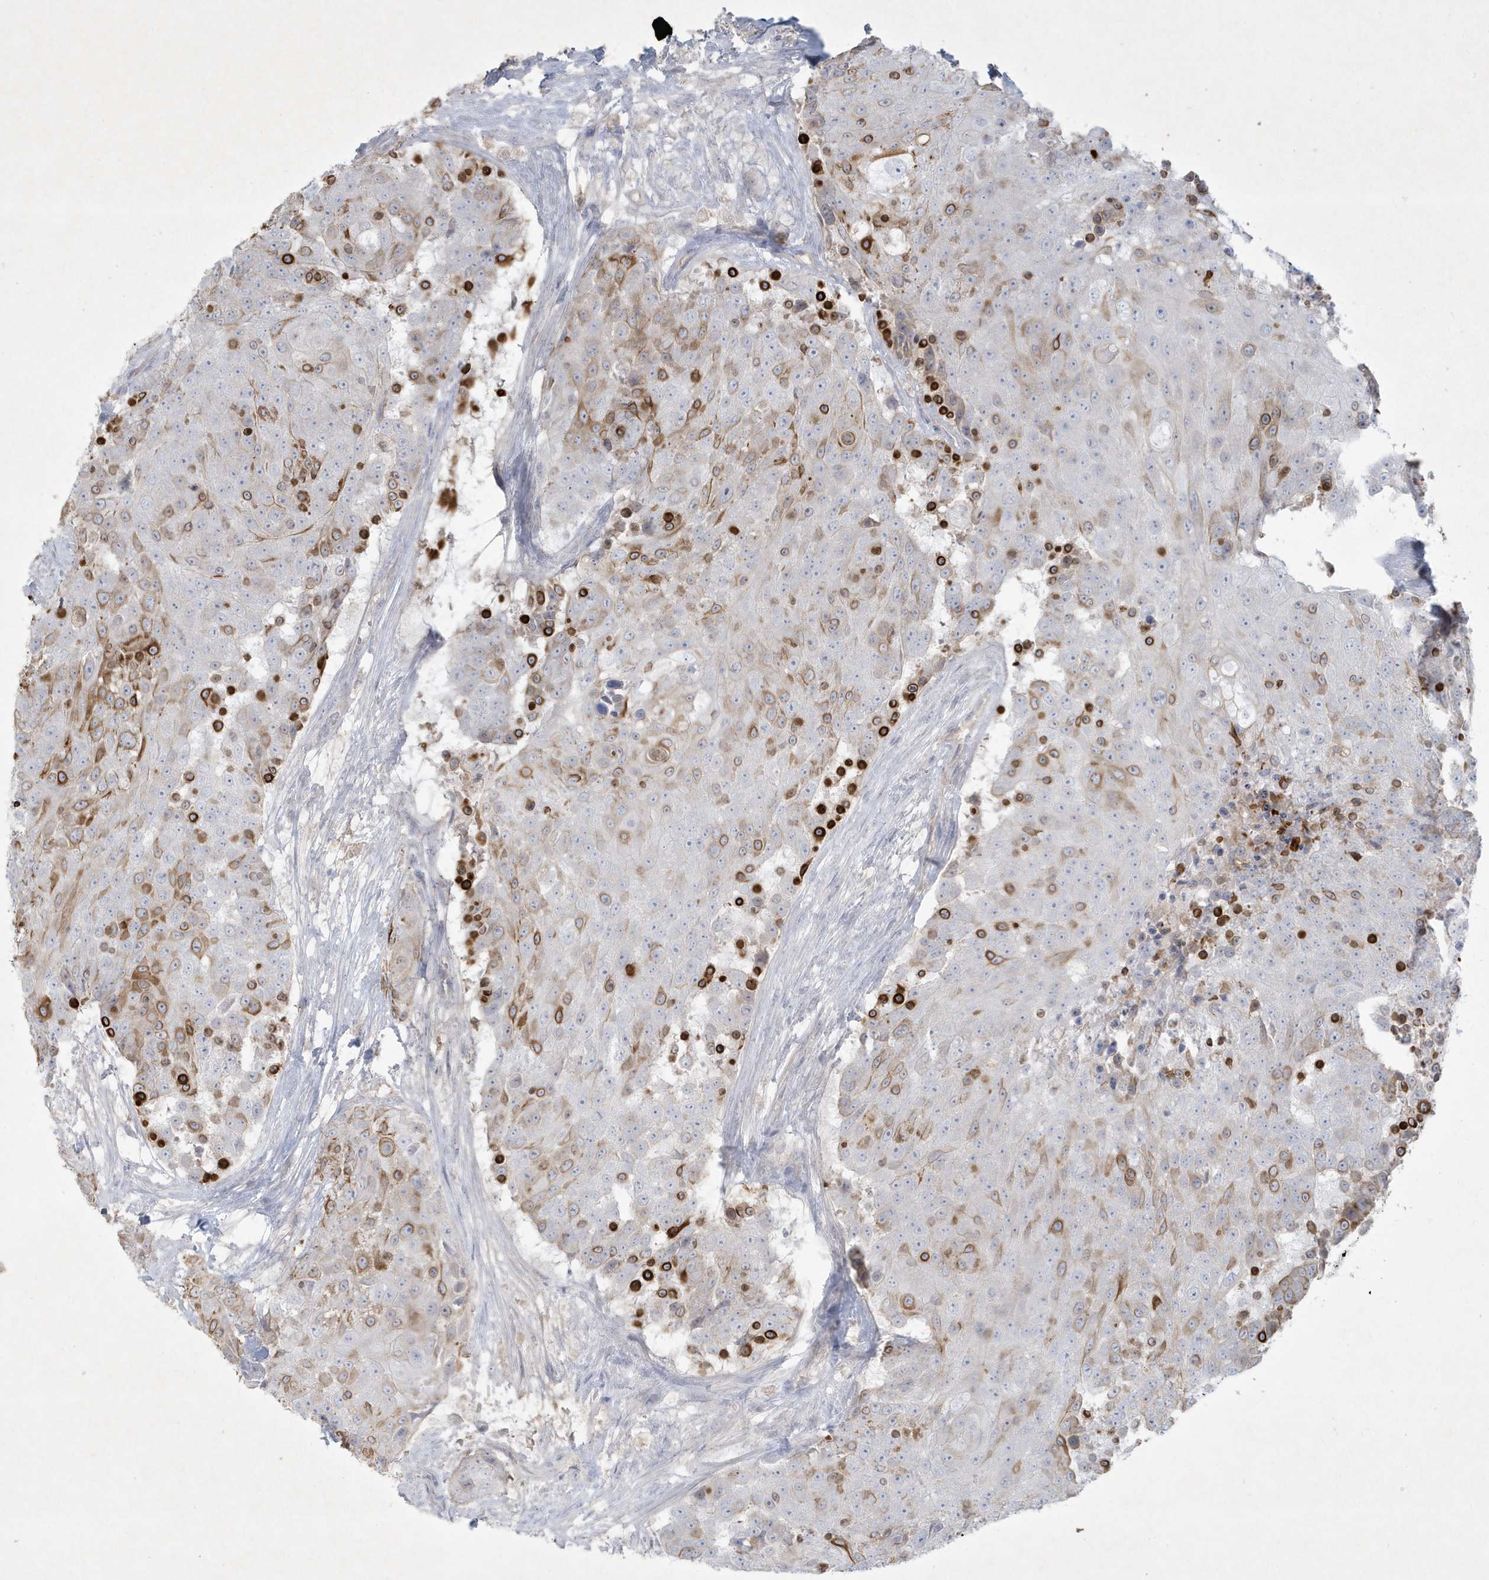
{"staining": {"intensity": "strong", "quantity": "<25%", "location": "cytoplasmic/membranous"}, "tissue": "urothelial cancer", "cell_type": "Tumor cells", "image_type": "cancer", "snomed": [{"axis": "morphology", "description": "Urothelial carcinoma, High grade"}, {"axis": "topography", "description": "Urinary bladder"}], "caption": "High-grade urothelial carcinoma tissue displays strong cytoplasmic/membranous expression in approximately <25% of tumor cells", "gene": "CCDC24", "patient": {"sex": "female", "age": 63}}